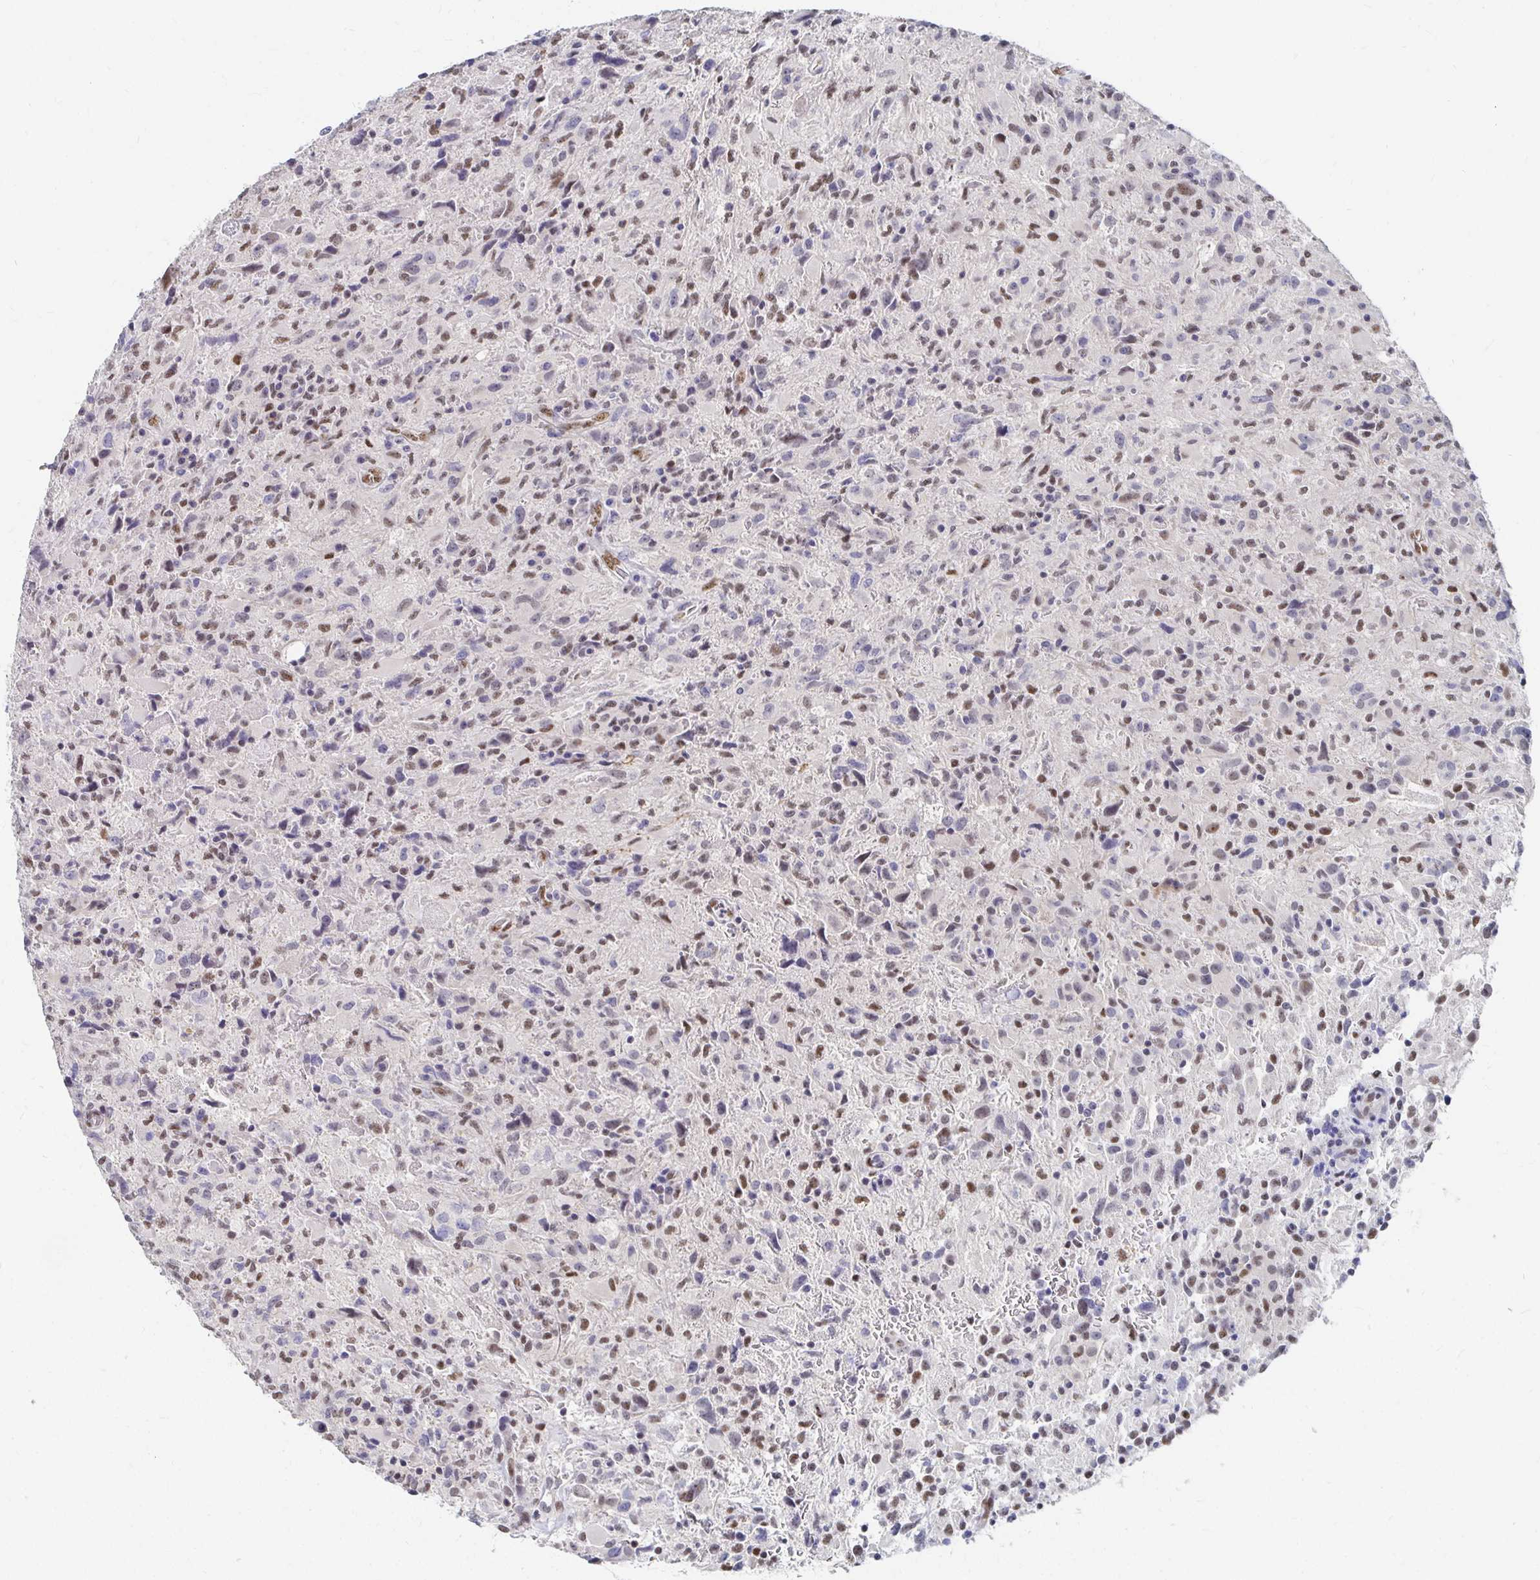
{"staining": {"intensity": "weak", "quantity": "25%-75%", "location": "nuclear"}, "tissue": "glioma", "cell_type": "Tumor cells", "image_type": "cancer", "snomed": [{"axis": "morphology", "description": "Glioma, malignant, High grade"}, {"axis": "topography", "description": "Brain"}], "caption": "This photomicrograph shows IHC staining of malignant high-grade glioma, with low weak nuclear positivity in about 25%-75% of tumor cells.", "gene": "CLIC3", "patient": {"sex": "male", "age": 68}}